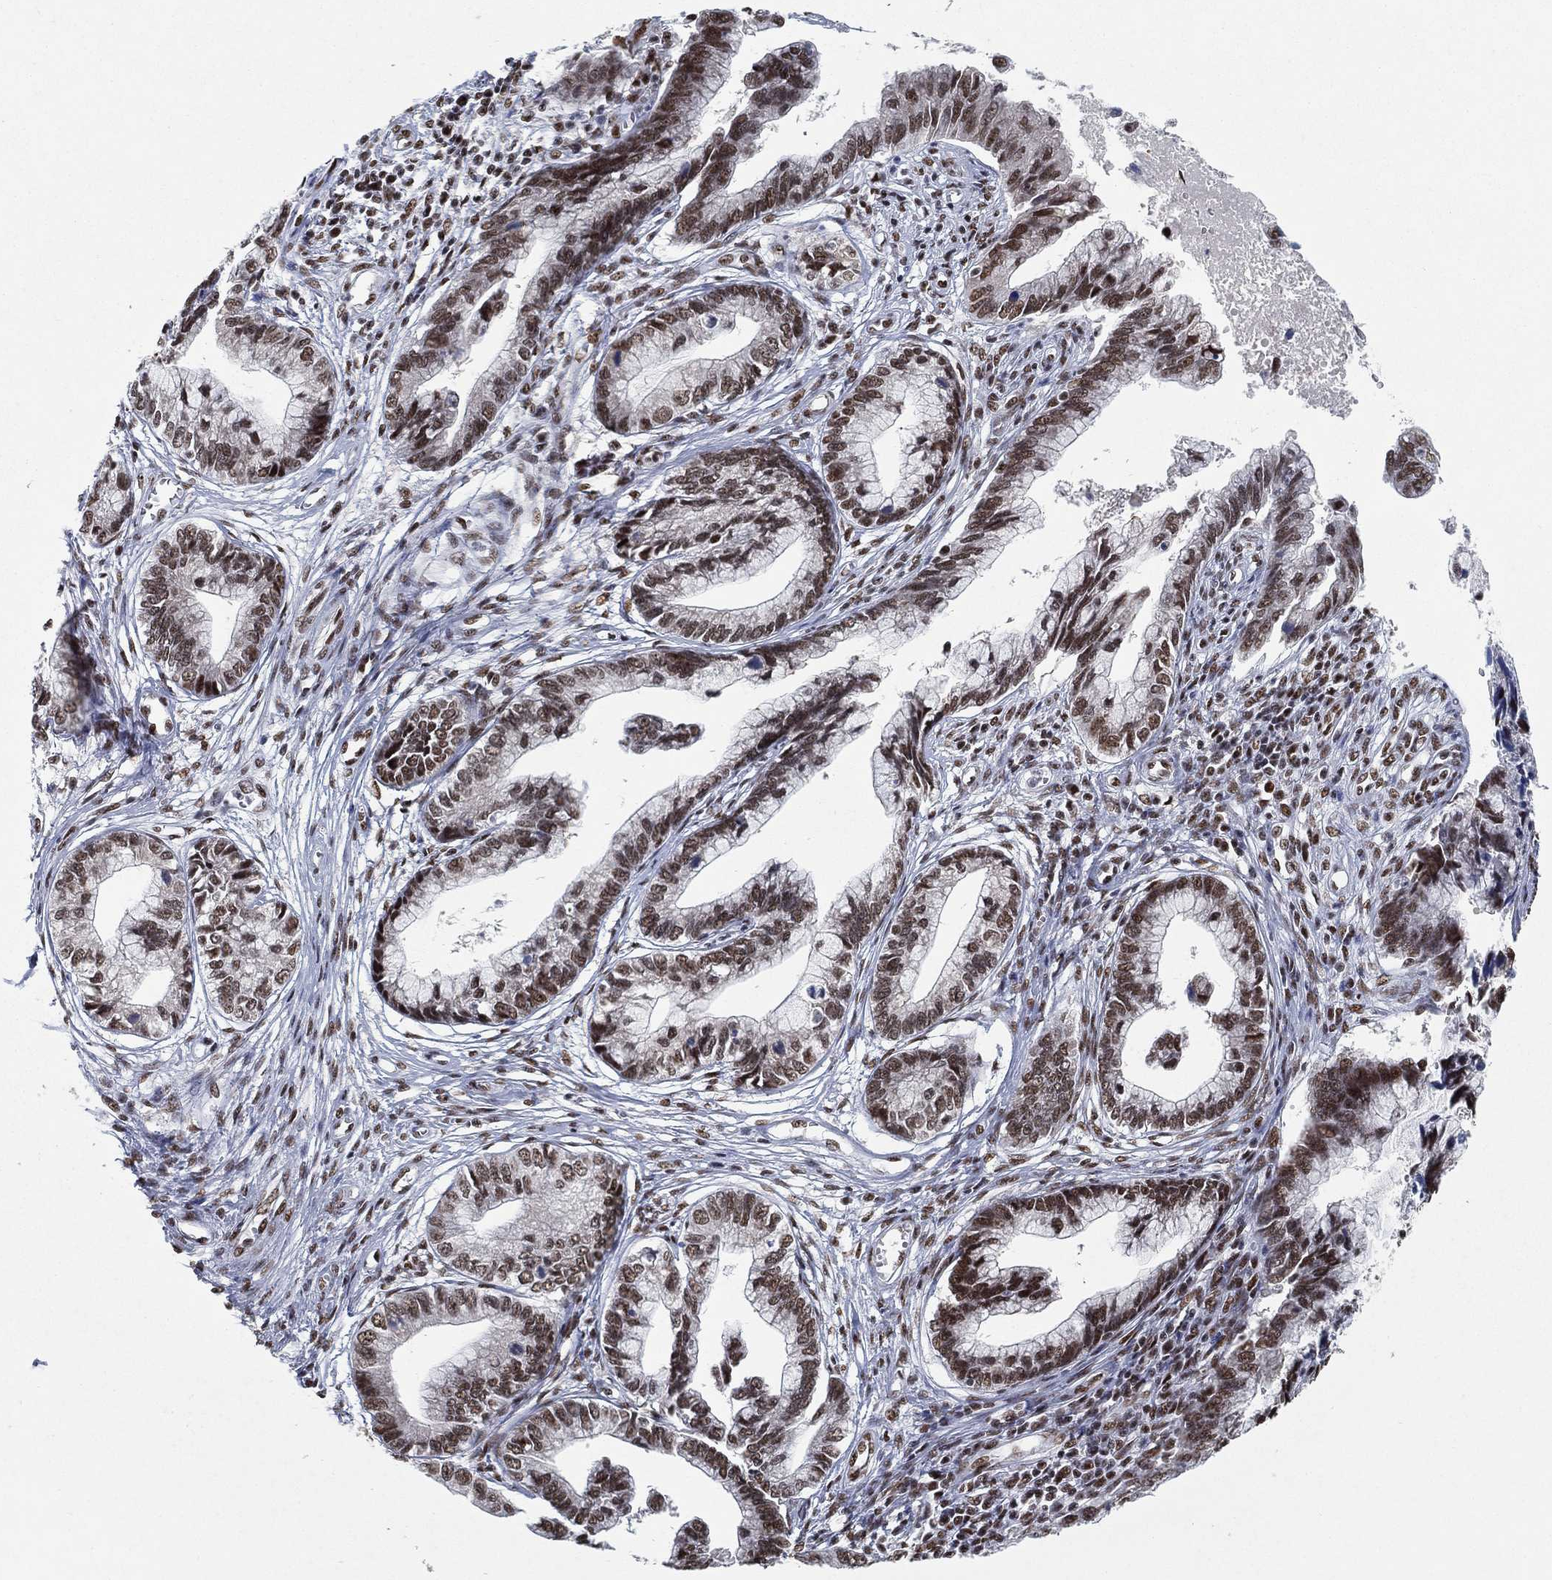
{"staining": {"intensity": "moderate", "quantity": ">75%", "location": "nuclear"}, "tissue": "cervical cancer", "cell_type": "Tumor cells", "image_type": "cancer", "snomed": [{"axis": "morphology", "description": "Adenocarcinoma, NOS"}, {"axis": "topography", "description": "Cervix"}], "caption": "This micrograph displays immunohistochemistry (IHC) staining of human cervical cancer, with medium moderate nuclear positivity in approximately >75% of tumor cells.", "gene": "DDX27", "patient": {"sex": "female", "age": 44}}